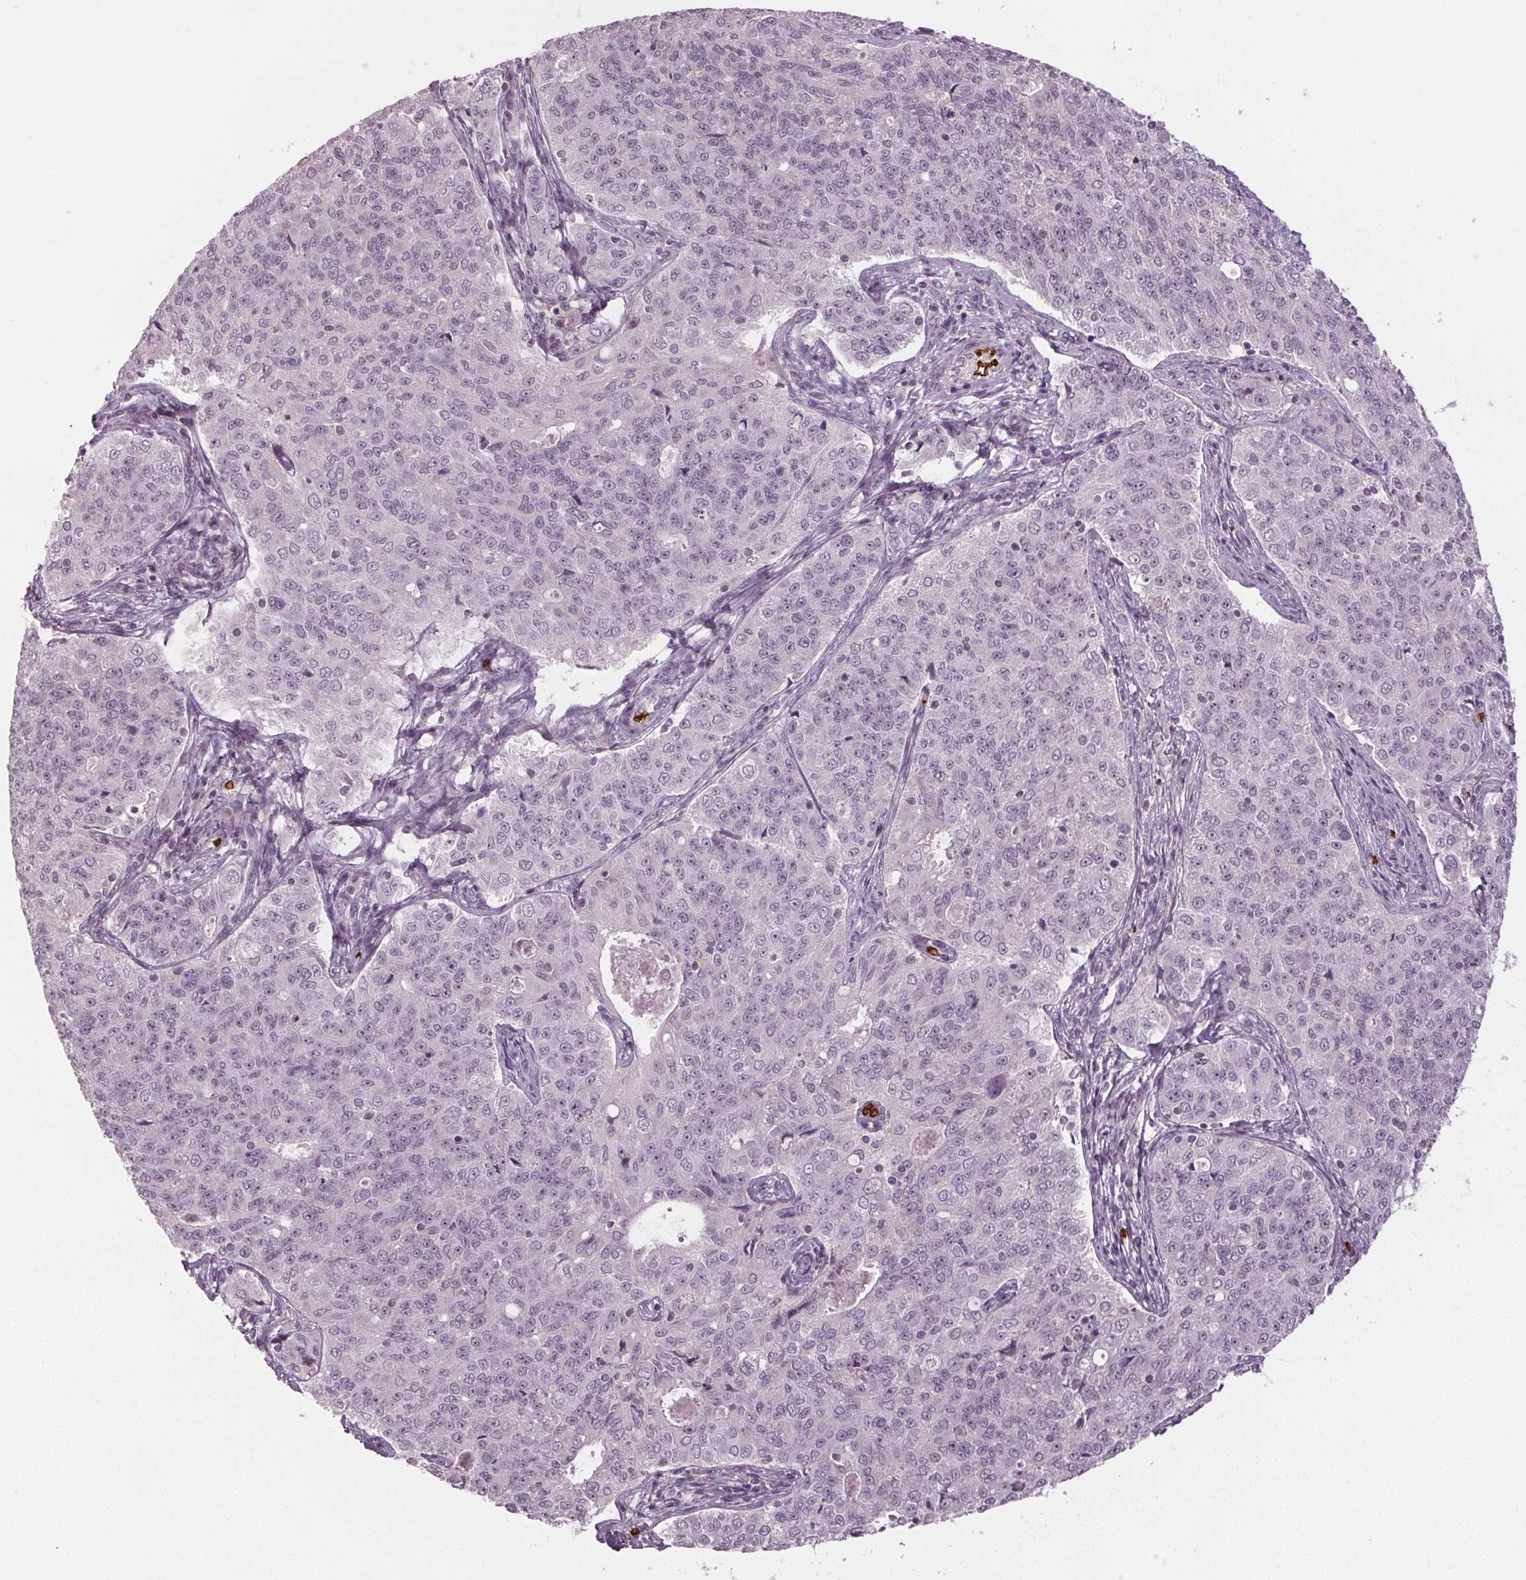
{"staining": {"intensity": "negative", "quantity": "none", "location": "none"}, "tissue": "endometrial cancer", "cell_type": "Tumor cells", "image_type": "cancer", "snomed": [{"axis": "morphology", "description": "Adenocarcinoma, NOS"}, {"axis": "topography", "description": "Endometrium"}], "caption": "A high-resolution photomicrograph shows immunohistochemistry (IHC) staining of endometrial cancer, which shows no significant positivity in tumor cells.", "gene": "SLC4A1", "patient": {"sex": "female", "age": 43}}